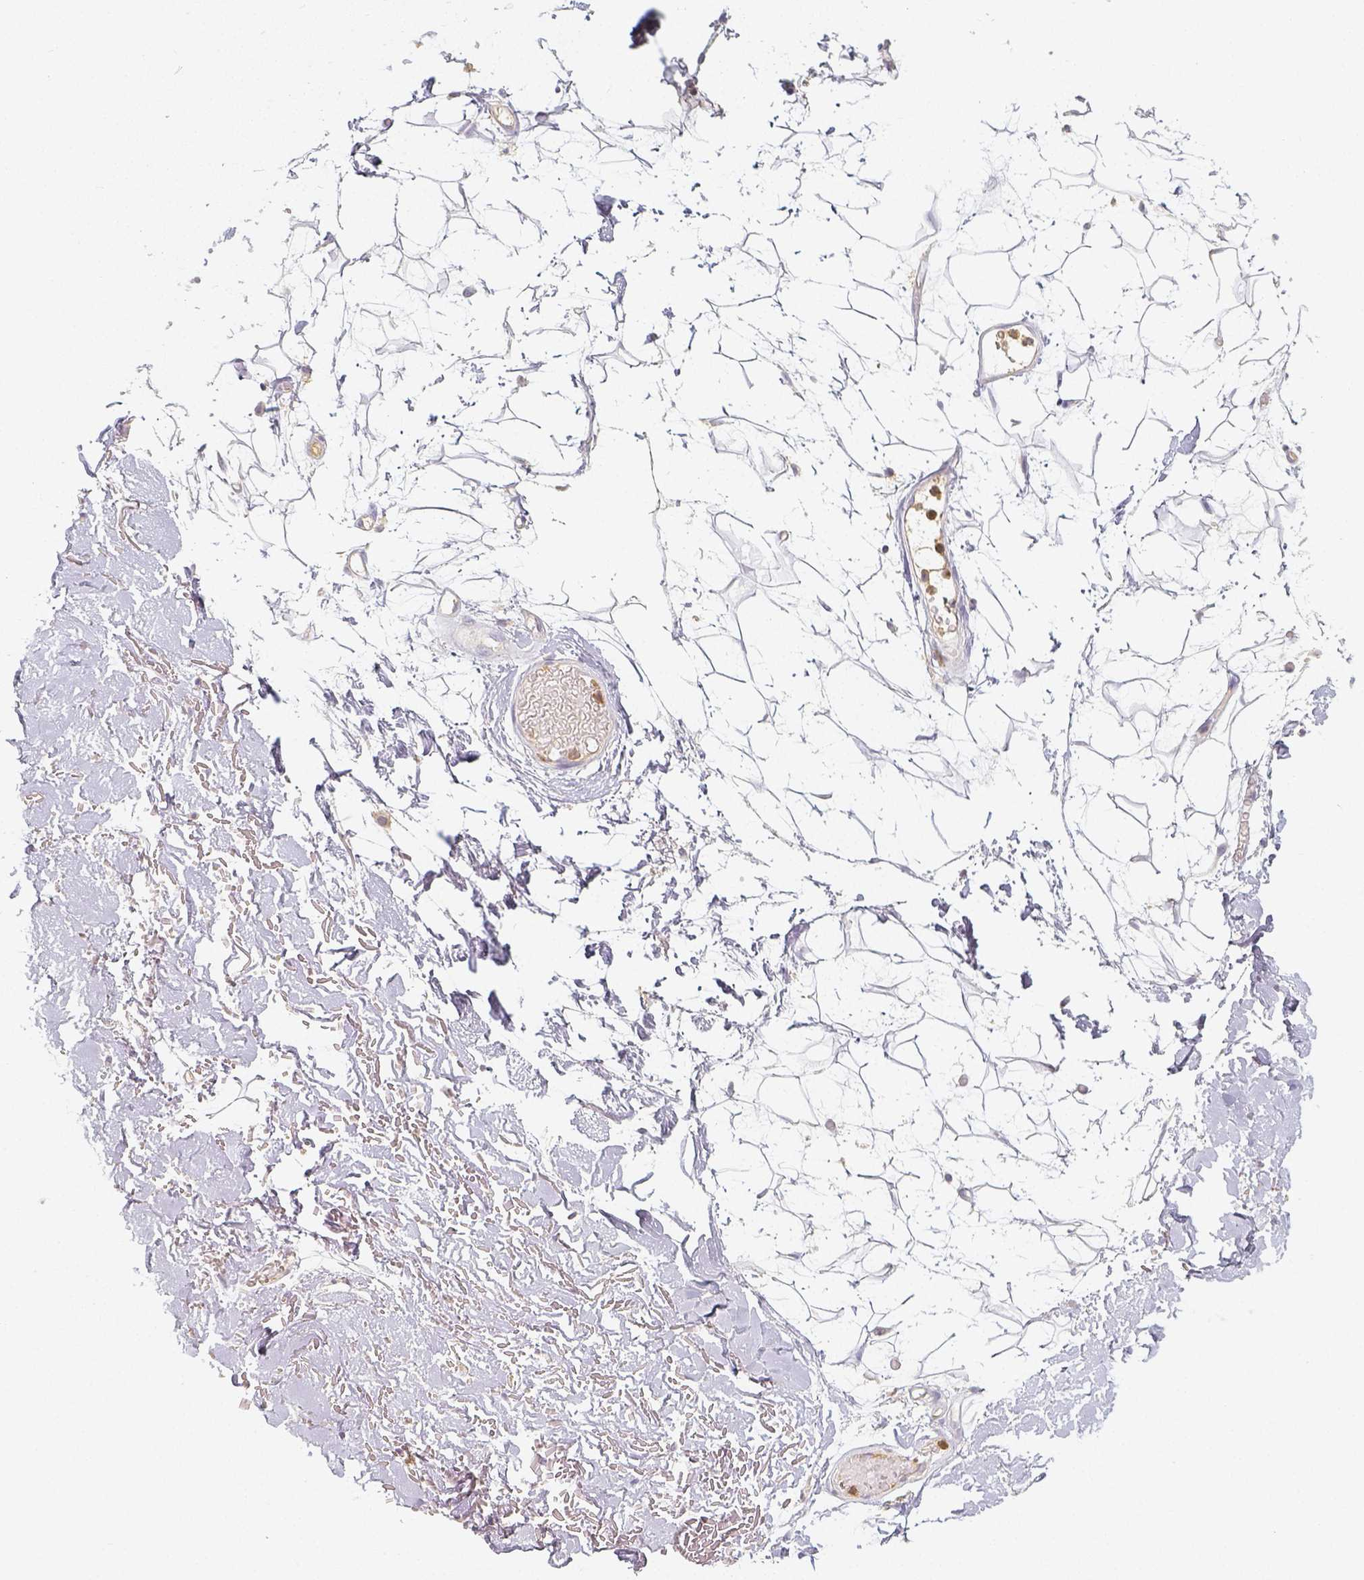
{"staining": {"intensity": "negative", "quantity": "none", "location": "none"}, "tissue": "adipose tissue", "cell_type": "Adipocytes", "image_type": "normal", "snomed": [{"axis": "morphology", "description": "Normal tissue, NOS"}, {"axis": "topography", "description": "Anal"}, {"axis": "topography", "description": "Peripheral nerve tissue"}], "caption": "Protein analysis of unremarkable adipose tissue demonstrates no significant positivity in adipocytes.", "gene": "PTPRJ", "patient": {"sex": "male", "age": 78}}